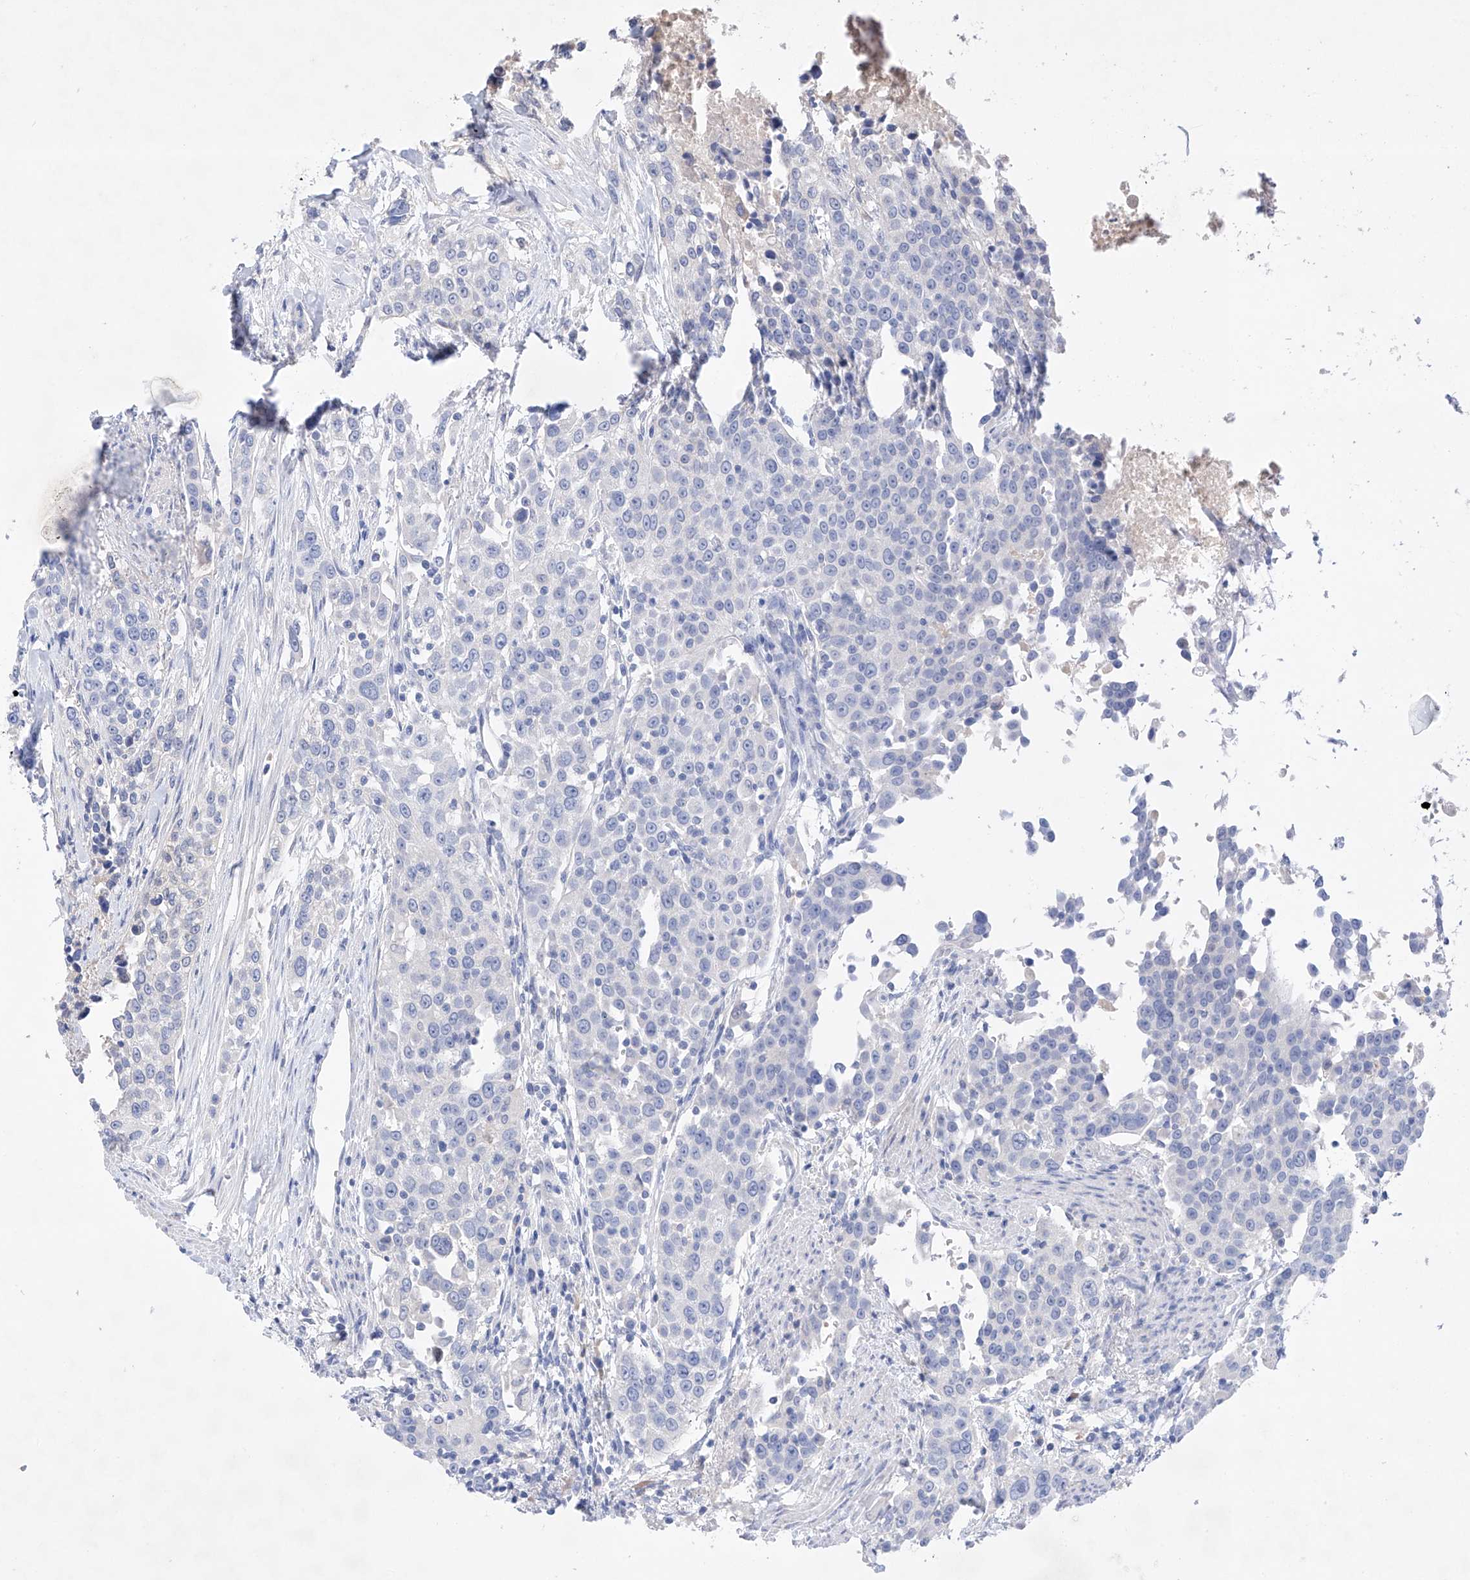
{"staining": {"intensity": "negative", "quantity": "none", "location": "none"}, "tissue": "urothelial cancer", "cell_type": "Tumor cells", "image_type": "cancer", "snomed": [{"axis": "morphology", "description": "Urothelial carcinoma, High grade"}, {"axis": "topography", "description": "Urinary bladder"}], "caption": "The immunohistochemistry (IHC) micrograph has no significant expression in tumor cells of urothelial cancer tissue. (DAB immunohistochemistry (IHC) with hematoxylin counter stain).", "gene": "LURAP1", "patient": {"sex": "female", "age": 80}}